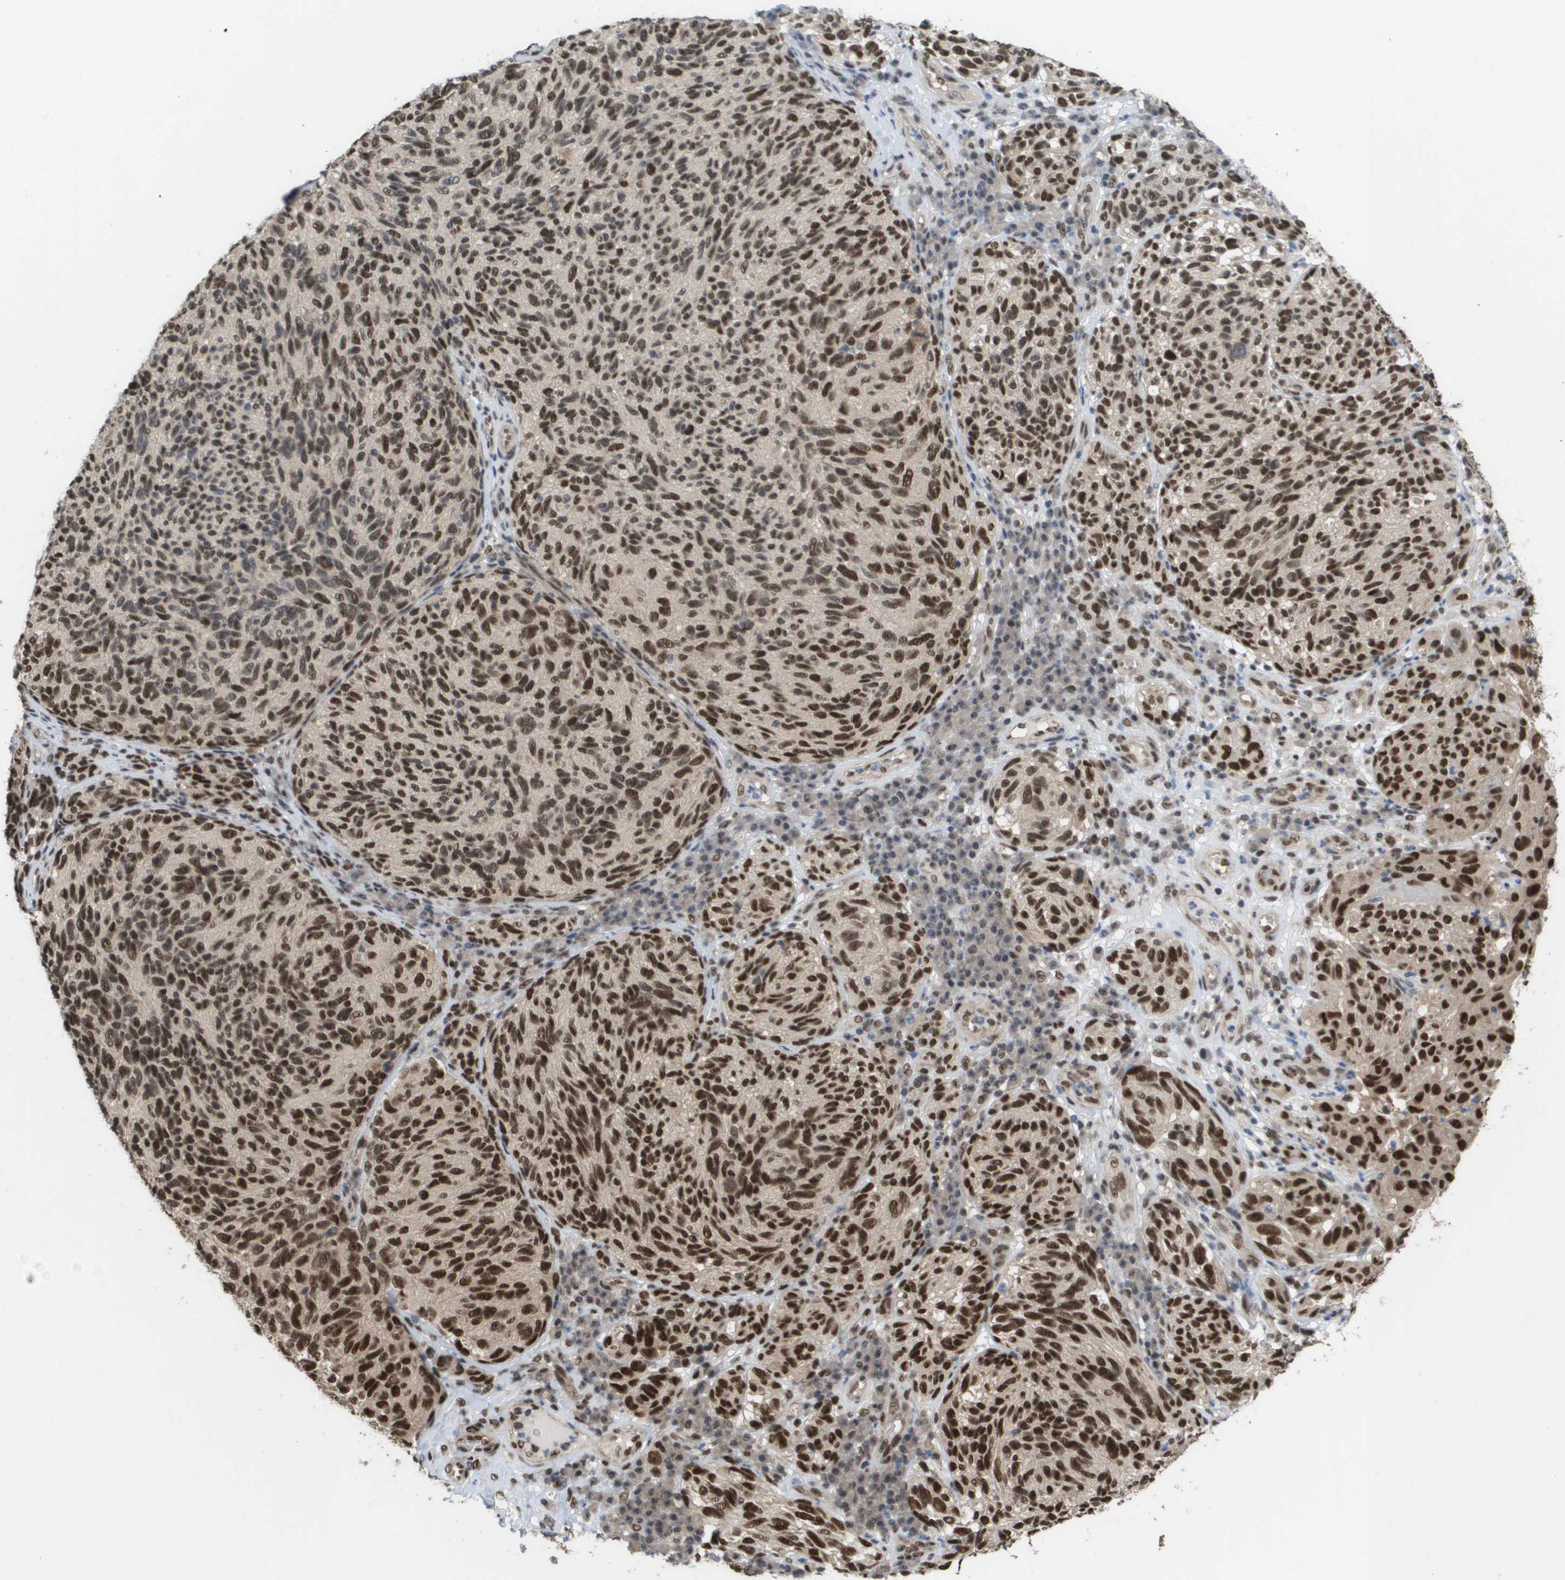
{"staining": {"intensity": "strong", "quantity": ">75%", "location": "nuclear"}, "tissue": "melanoma", "cell_type": "Tumor cells", "image_type": "cancer", "snomed": [{"axis": "morphology", "description": "Malignant melanoma, NOS"}, {"axis": "topography", "description": "Skin"}], "caption": "Melanoma stained with a protein marker demonstrates strong staining in tumor cells.", "gene": "CDT1", "patient": {"sex": "female", "age": 73}}